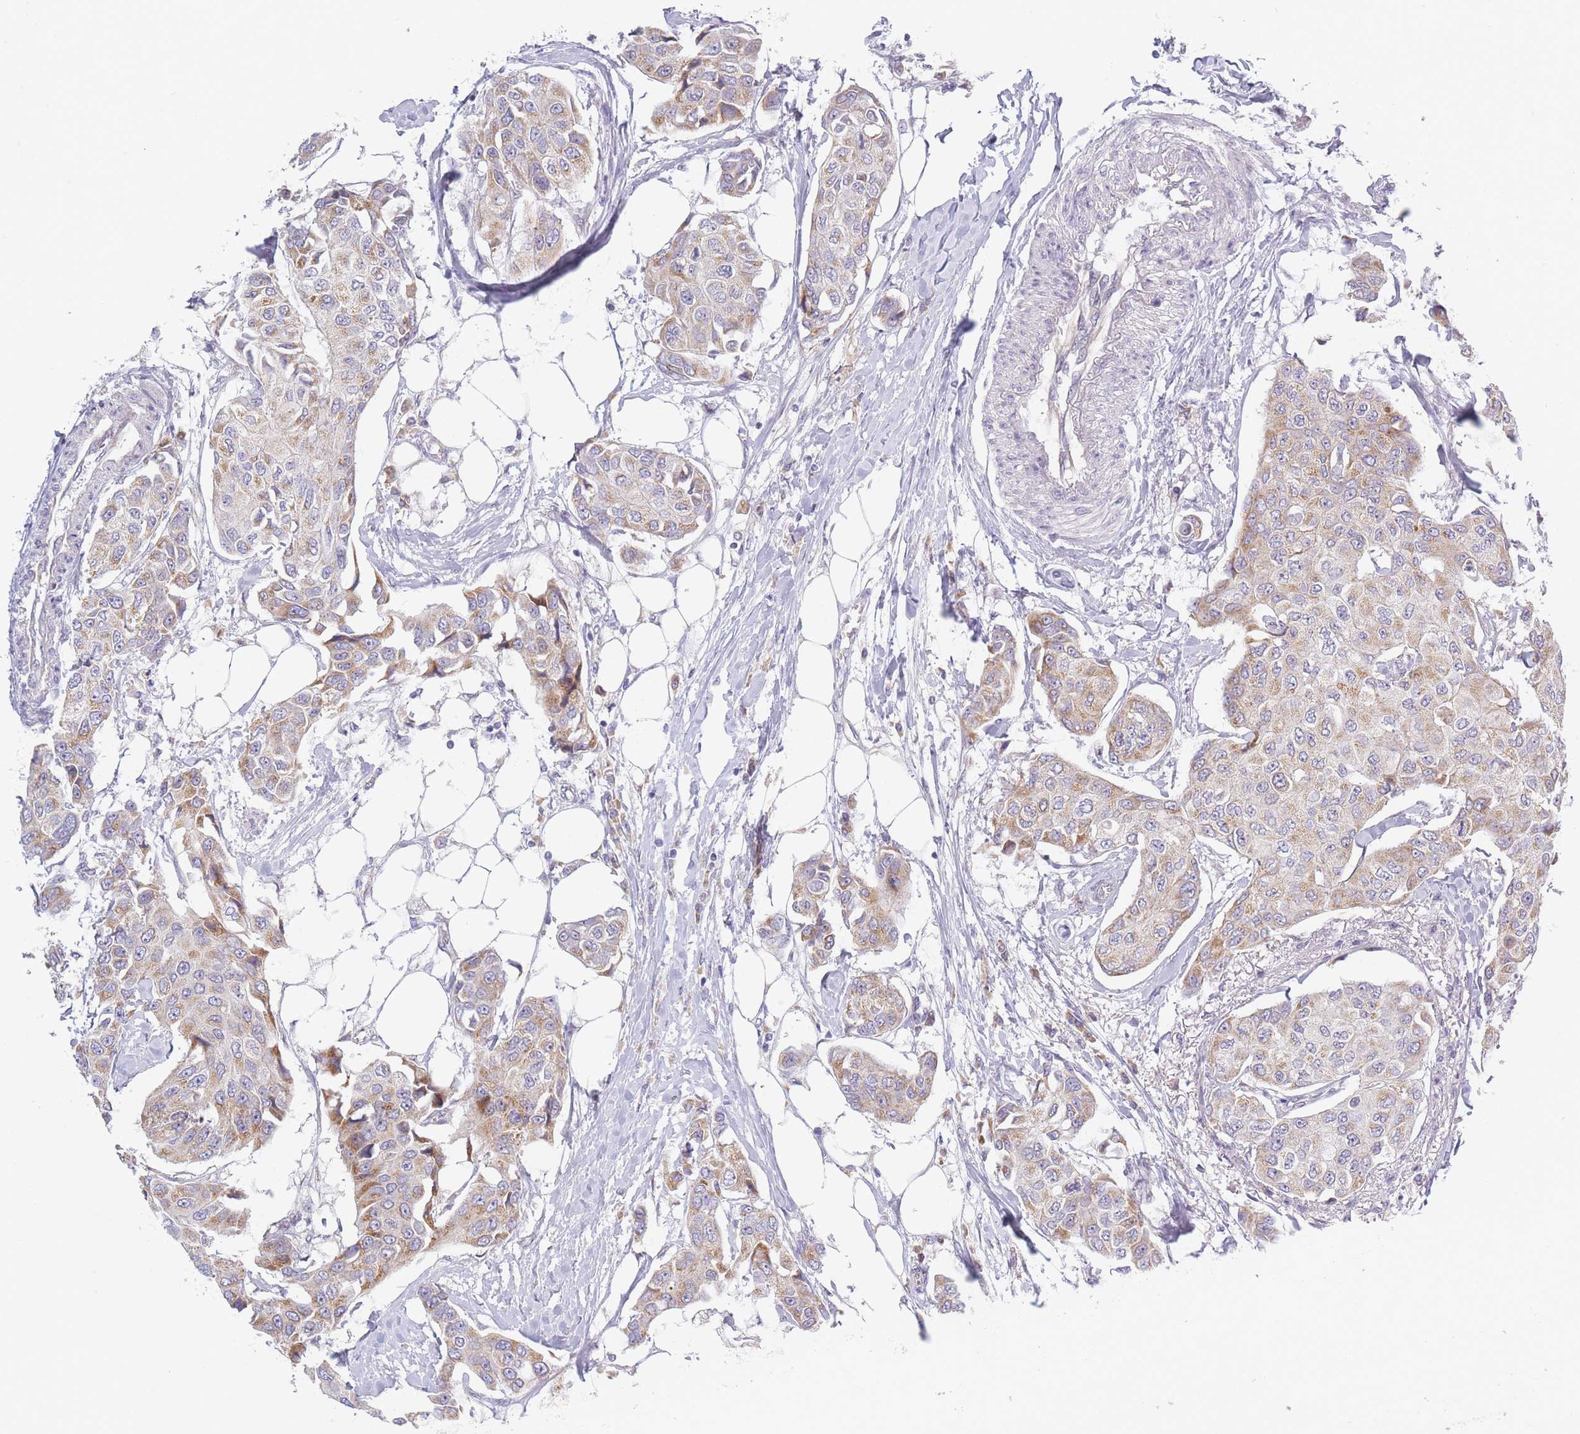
{"staining": {"intensity": "moderate", "quantity": "<25%", "location": "cytoplasmic/membranous"}, "tissue": "breast cancer", "cell_type": "Tumor cells", "image_type": "cancer", "snomed": [{"axis": "morphology", "description": "Duct carcinoma"}, {"axis": "topography", "description": "Breast"}], "caption": "A low amount of moderate cytoplasmic/membranous staining is present in about <25% of tumor cells in breast cancer (infiltrating ductal carcinoma) tissue.", "gene": "FAM227B", "patient": {"sex": "female", "age": 80}}